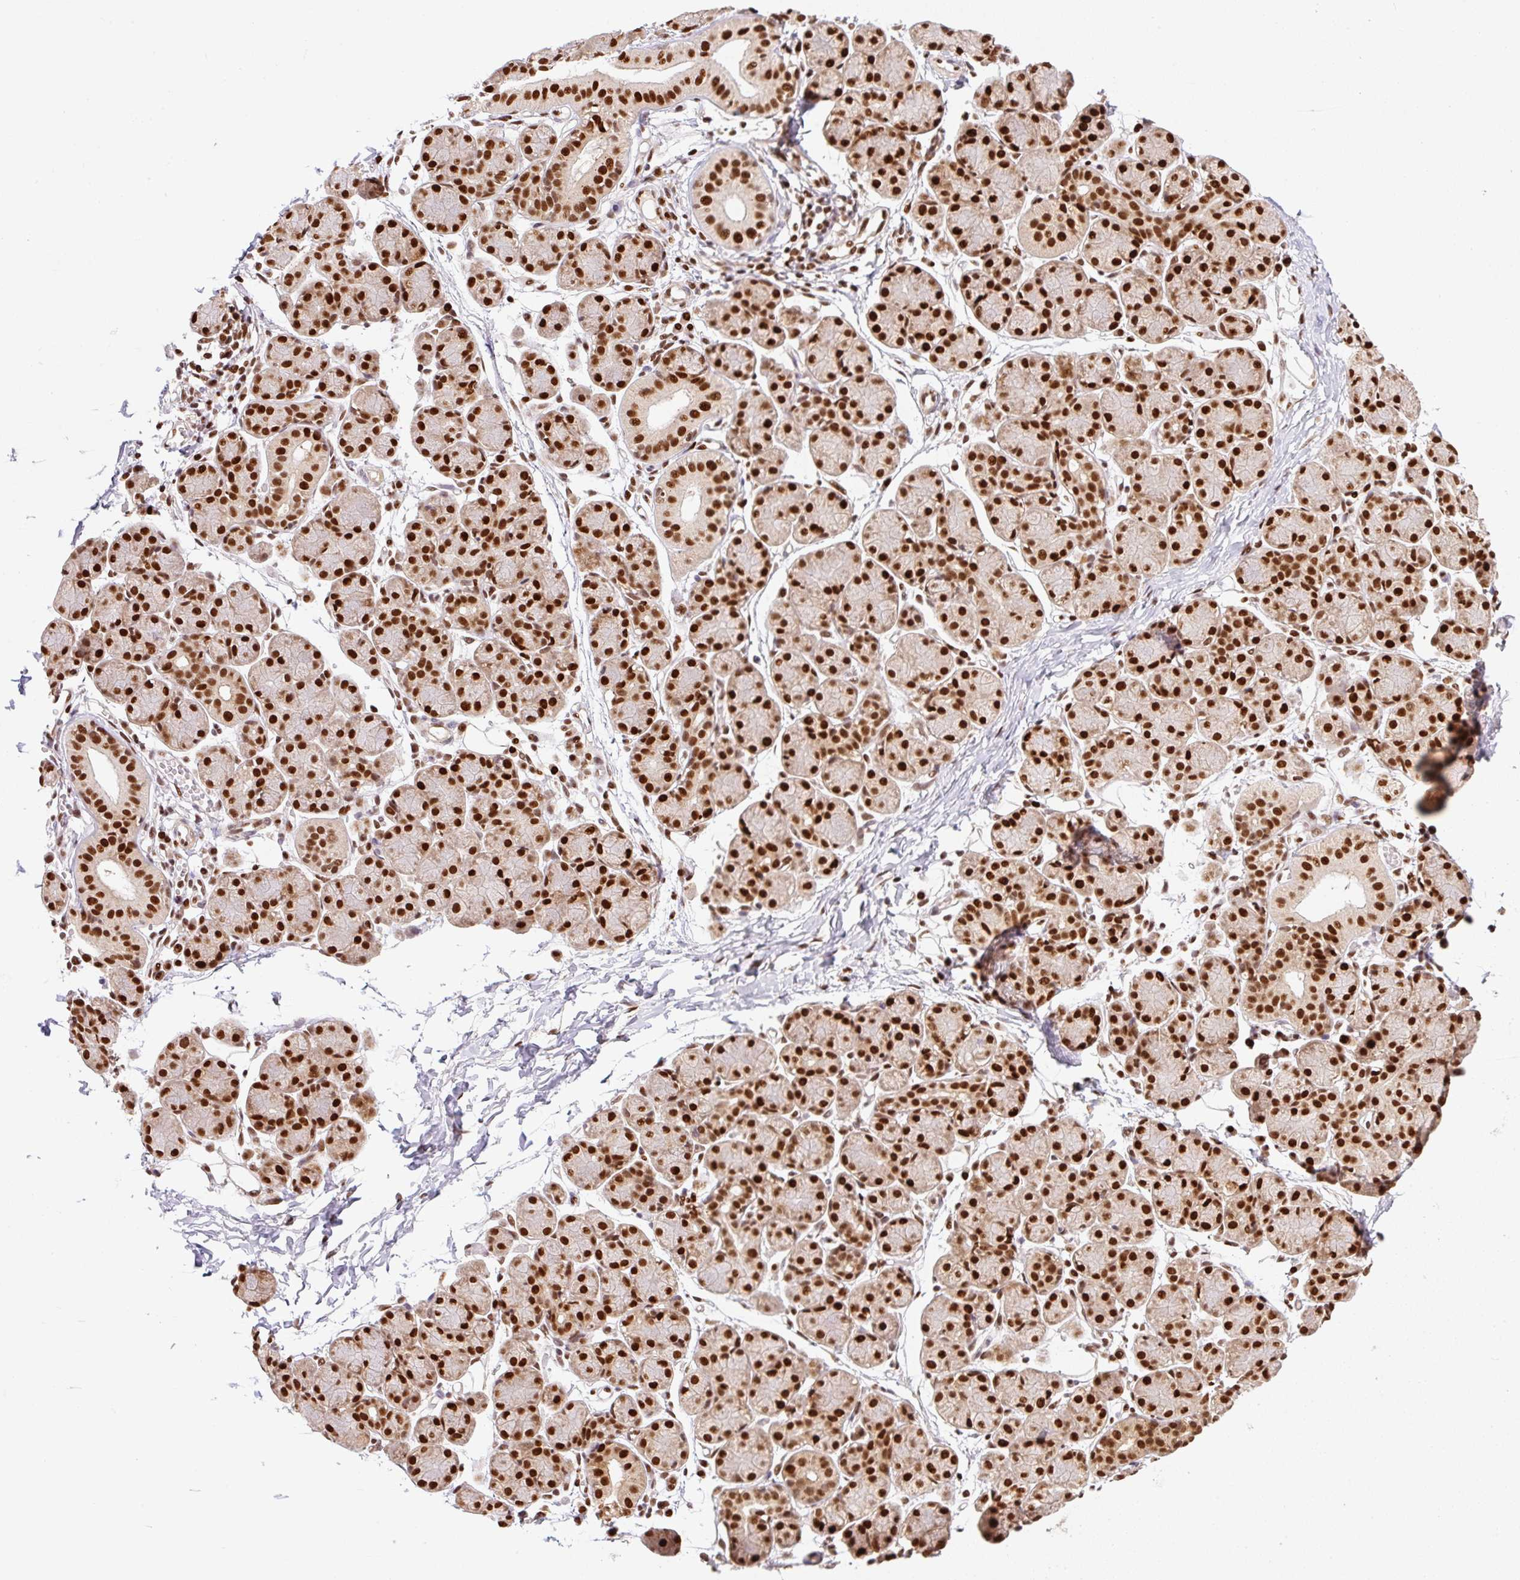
{"staining": {"intensity": "strong", "quantity": ">75%", "location": "nuclear"}, "tissue": "salivary gland", "cell_type": "Glandular cells", "image_type": "normal", "snomed": [{"axis": "morphology", "description": "Normal tissue, NOS"}, {"axis": "morphology", "description": "Inflammation, NOS"}, {"axis": "topography", "description": "Lymph node"}, {"axis": "topography", "description": "Salivary gland"}], "caption": "Protein staining of benign salivary gland exhibits strong nuclear staining in about >75% of glandular cells. Using DAB (3,3'-diaminobenzidine) (brown) and hematoxylin (blue) stains, captured at high magnification using brightfield microscopy.", "gene": "GPR139", "patient": {"sex": "male", "age": 3}}